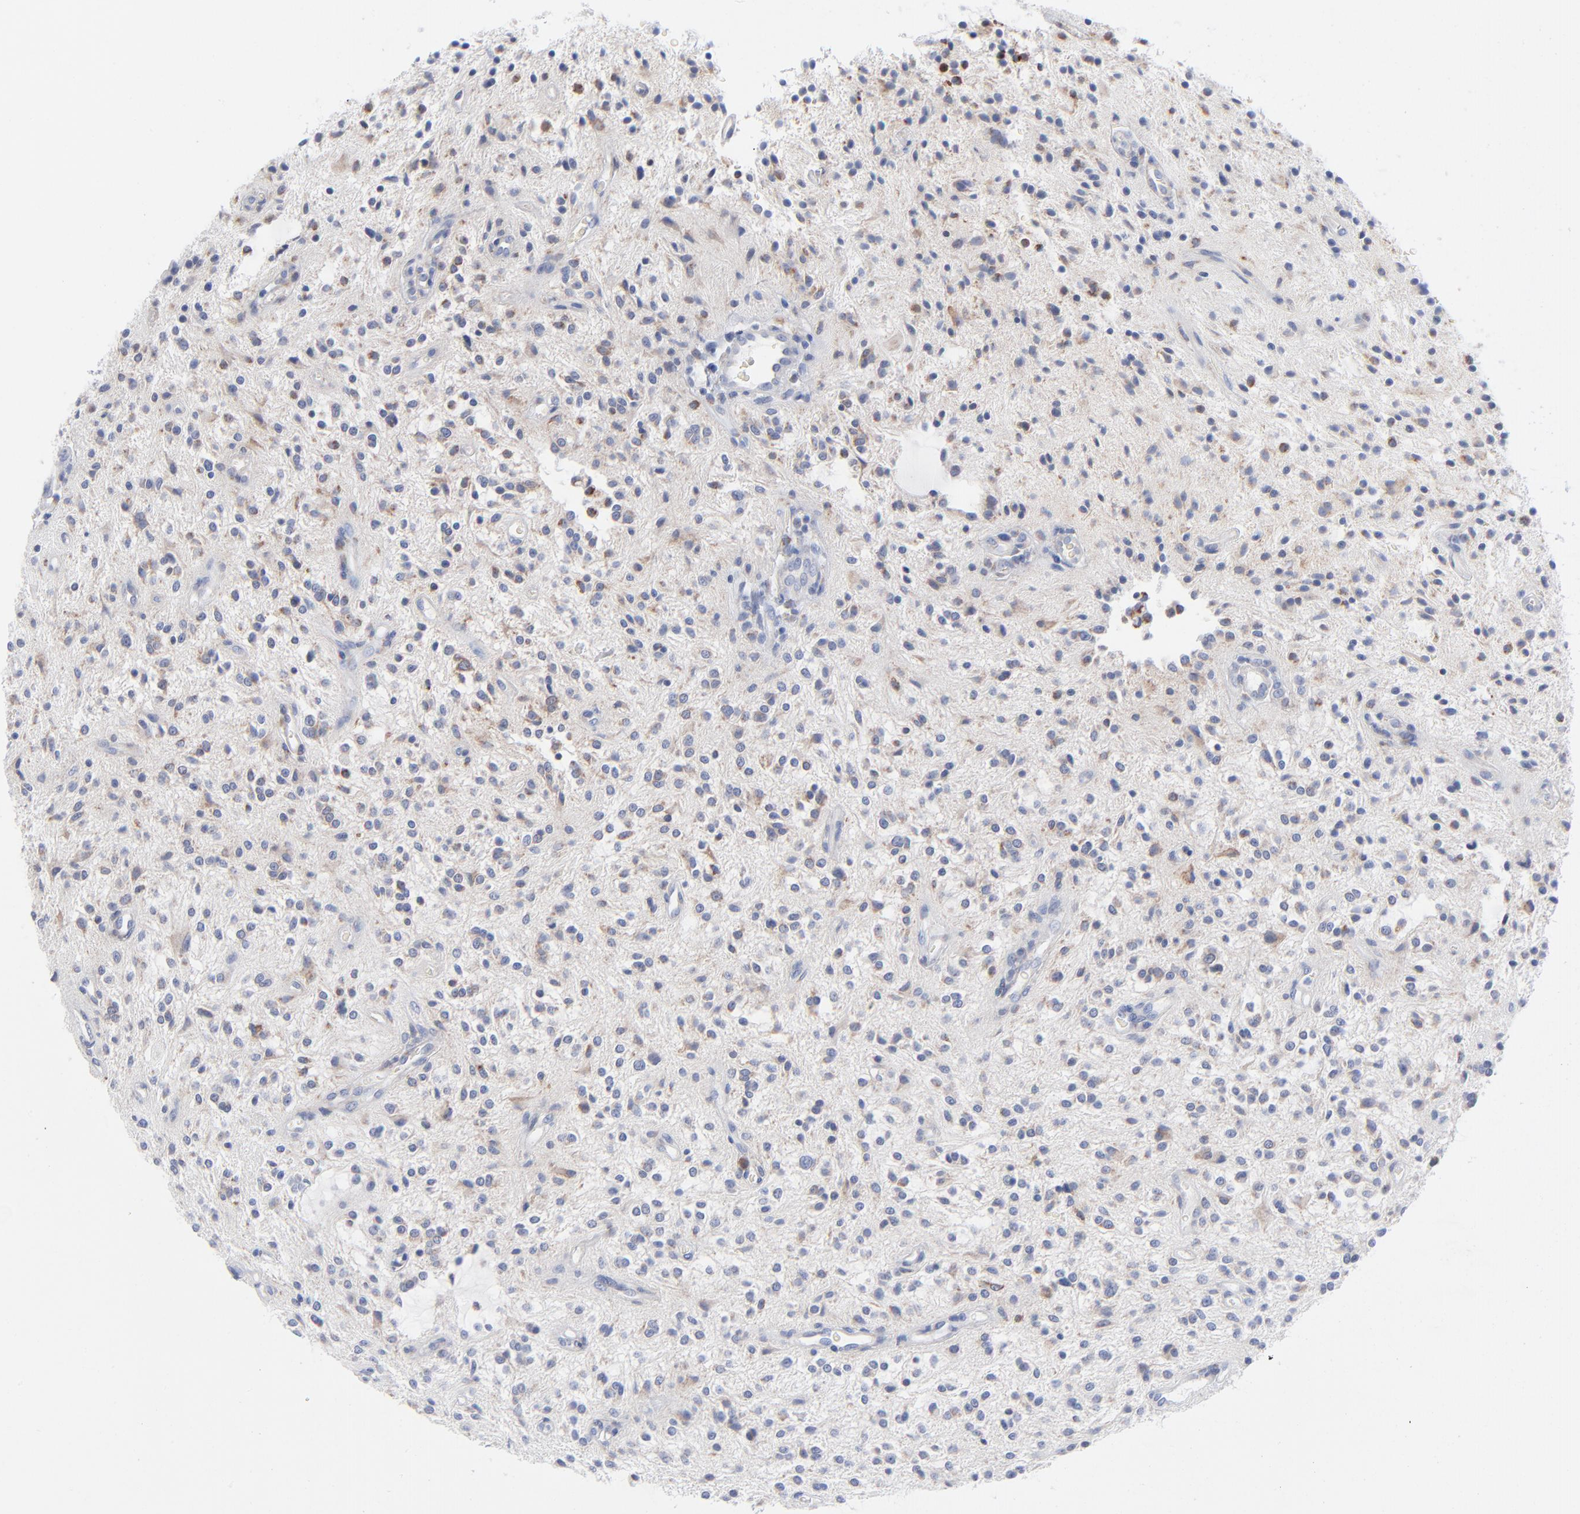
{"staining": {"intensity": "negative", "quantity": "none", "location": "none"}, "tissue": "glioma", "cell_type": "Tumor cells", "image_type": "cancer", "snomed": [{"axis": "morphology", "description": "Glioma, malignant, NOS"}, {"axis": "topography", "description": "Cerebellum"}], "caption": "Tumor cells are negative for brown protein staining in malignant glioma.", "gene": "CHCHD10", "patient": {"sex": "female", "age": 10}}